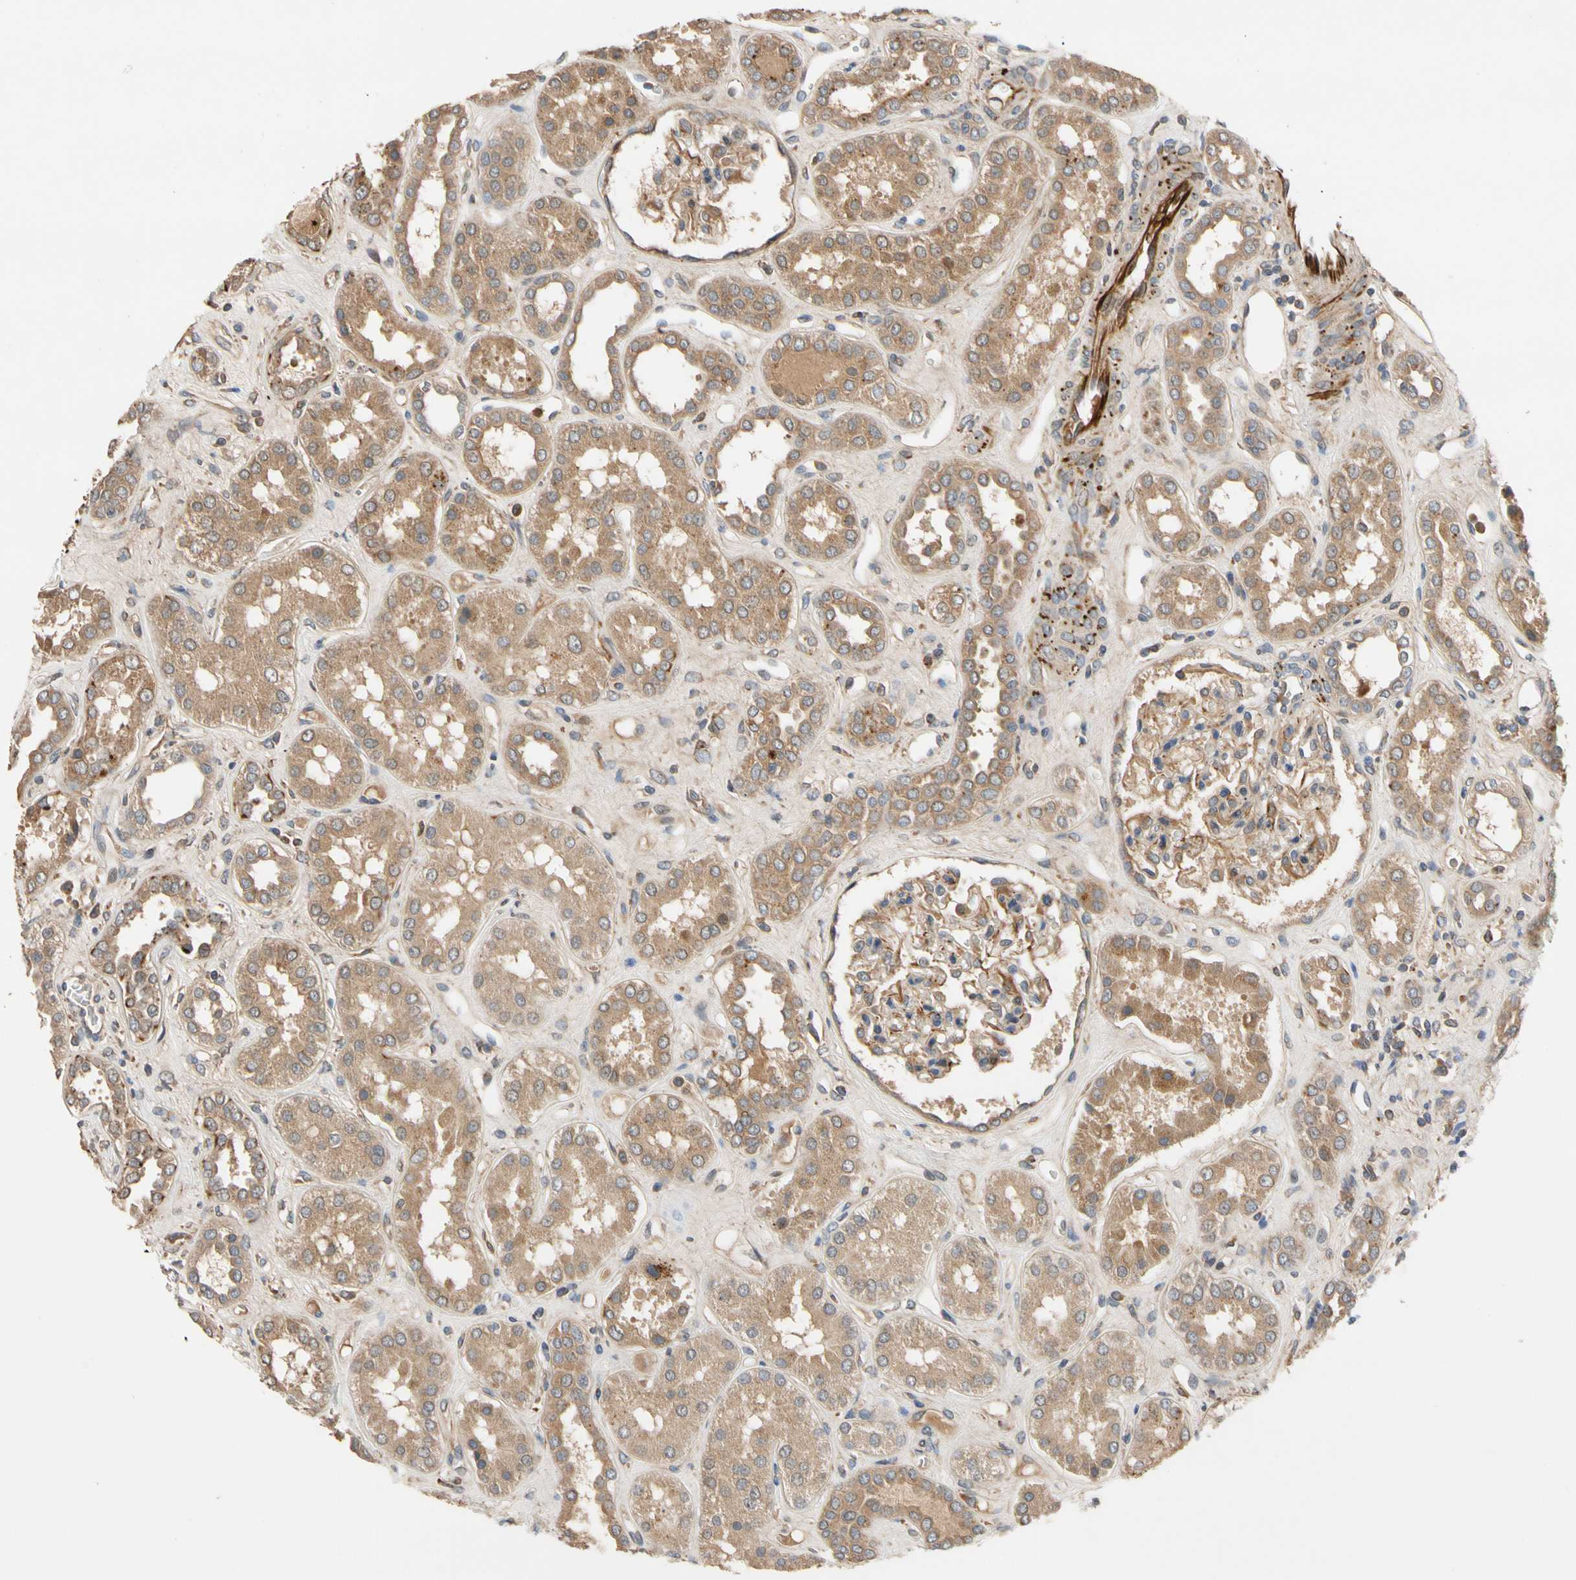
{"staining": {"intensity": "moderate", "quantity": ">75%", "location": "cytoplasmic/membranous"}, "tissue": "kidney", "cell_type": "Cells in glomeruli", "image_type": "normal", "snomed": [{"axis": "morphology", "description": "Normal tissue, NOS"}, {"axis": "topography", "description": "Kidney"}], "caption": "Protein staining of normal kidney exhibits moderate cytoplasmic/membranous positivity in approximately >75% of cells in glomeruli.", "gene": "FGD6", "patient": {"sex": "male", "age": 59}}